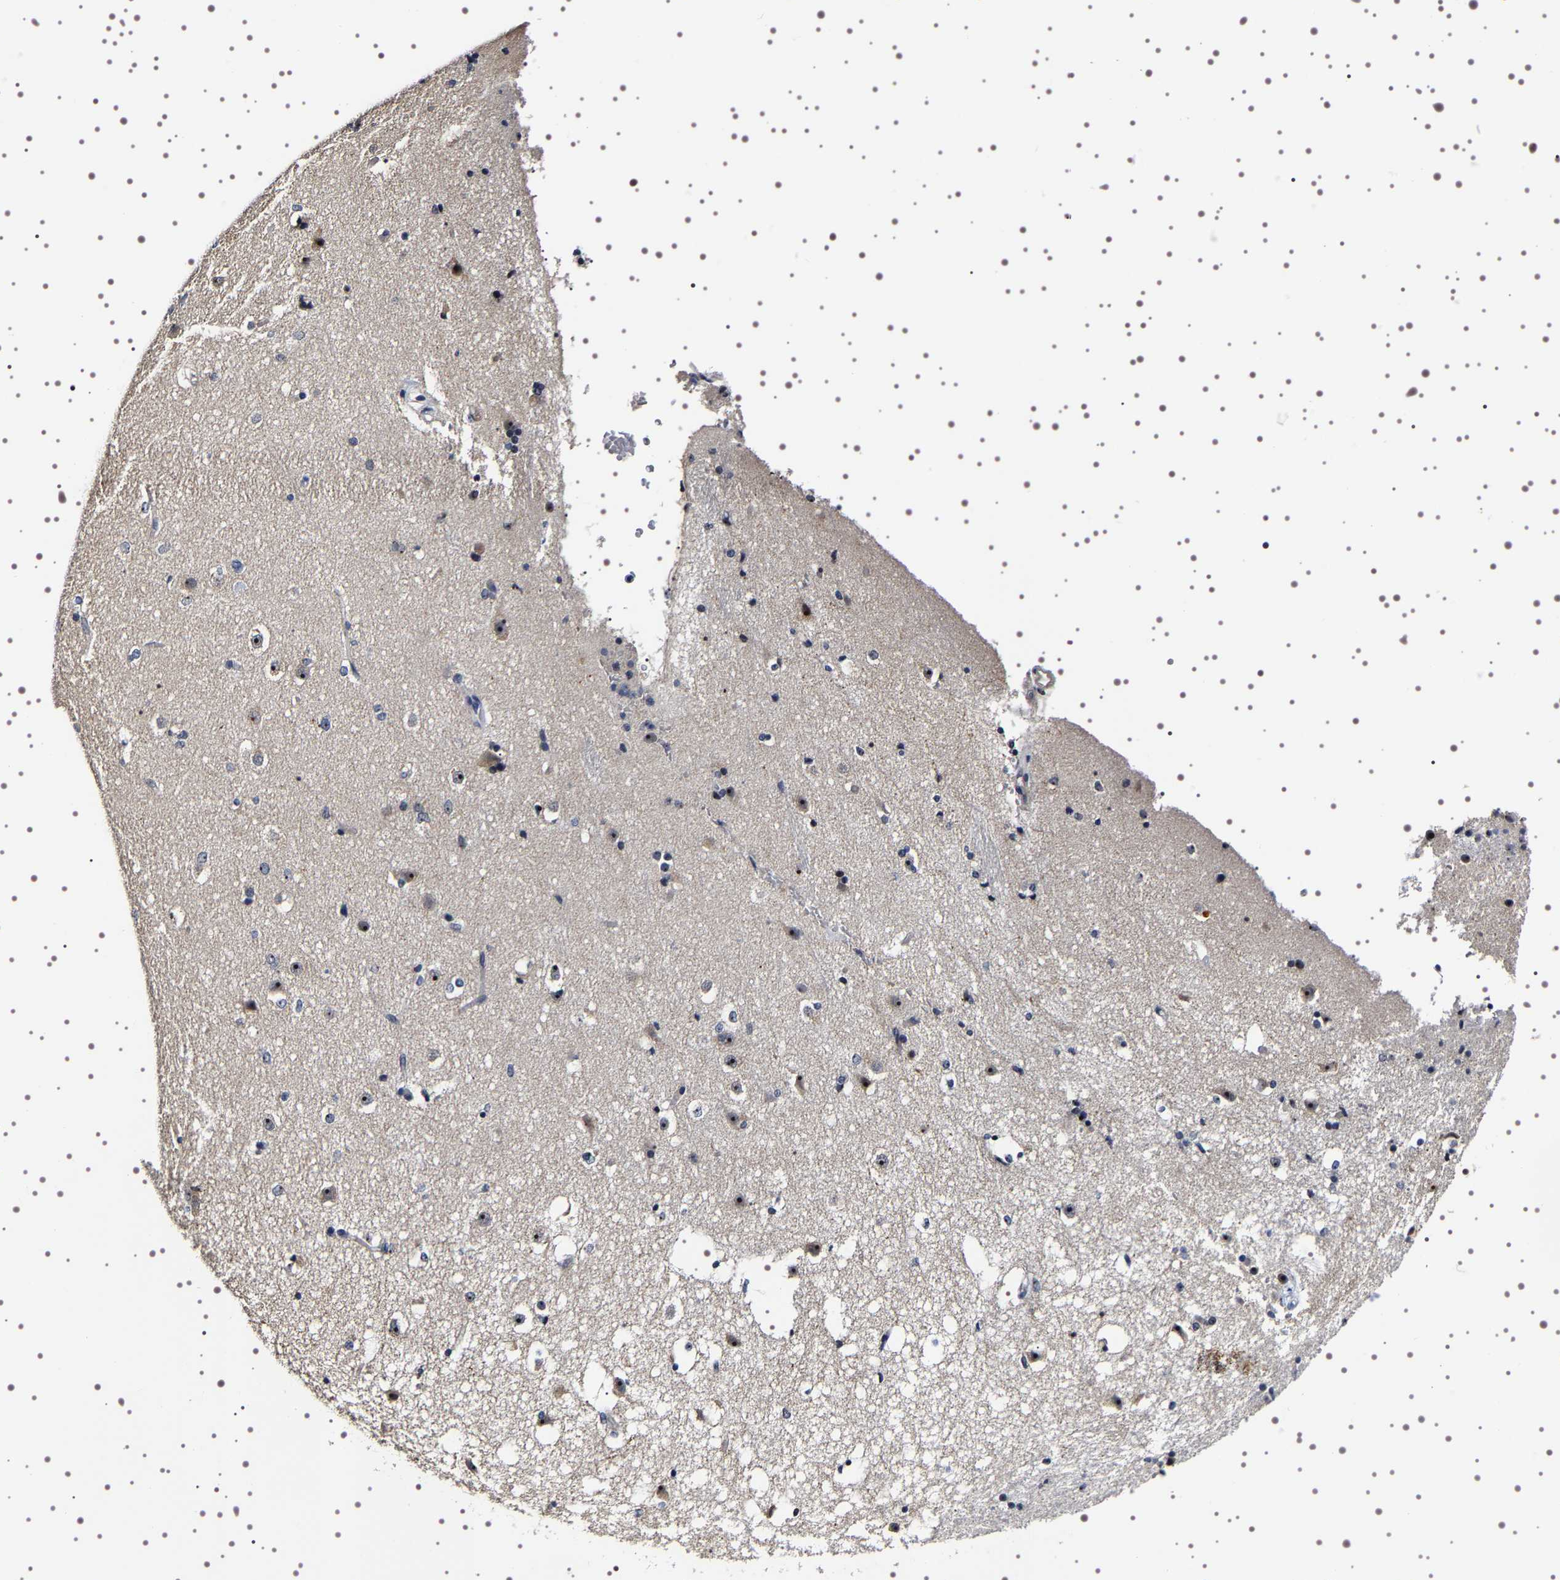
{"staining": {"intensity": "weak", "quantity": "<25%", "location": "nuclear"}, "tissue": "caudate", "cell_type": "Glial cells", "image_type": "normal", "snomed": [{"axis": "morphology", "description": "Normal tissue, NOS"}, {"axis": "topography", "description": "Lateral ventricle wall"}], "caption": "This micrograph is of unremarkable caudate stained with immunohistochemistry (IHC) to label a protein in brown with the nuclei are counter-stained blue. There is no positivity in glial cells.", "gene": "GNL3", "patient": {"sex": "female", "age": 19}}